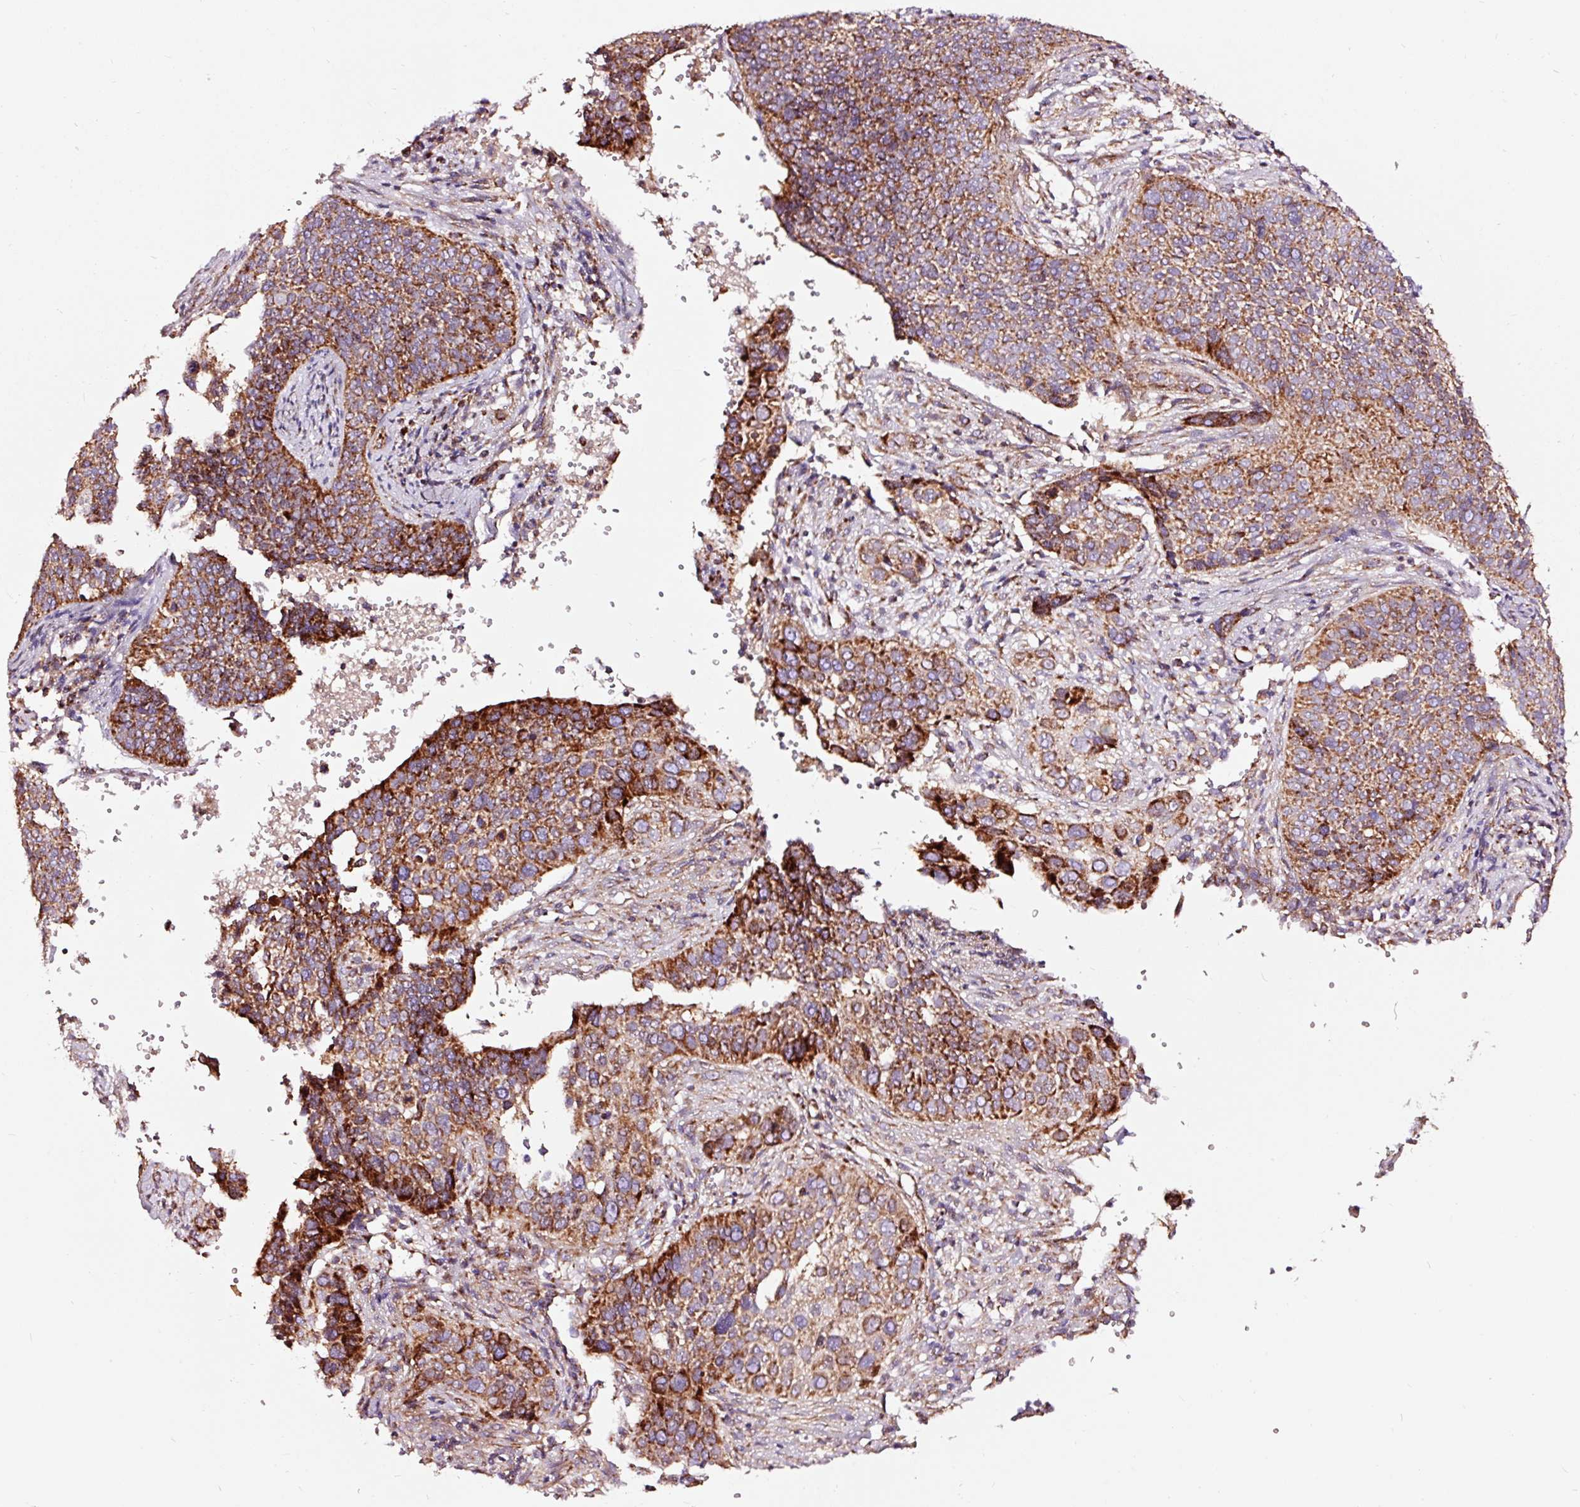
{"staining": {"intensity": "strong", "quantity": "25%-75%", "location": "cytoplasmic/membranous"}, "tissue": "cervical cancer", "cell_type": "Tumor cells", "image_type": "cancer", "snomed": [{"axis": "morphology", "description": "Squamous cell carcinoma, NOS"}, {"axis": "topography", "description": "Cervix"}], "caption": "Strong cytoplasmic/membranous staining for a protein is present in about 25%-75% of tumor cells of squamous cell carcinoma (cervical) using immunohistochemistry (IHC).", "gene": "TPM1", "patient": {"sex": "female", "age": 34}}